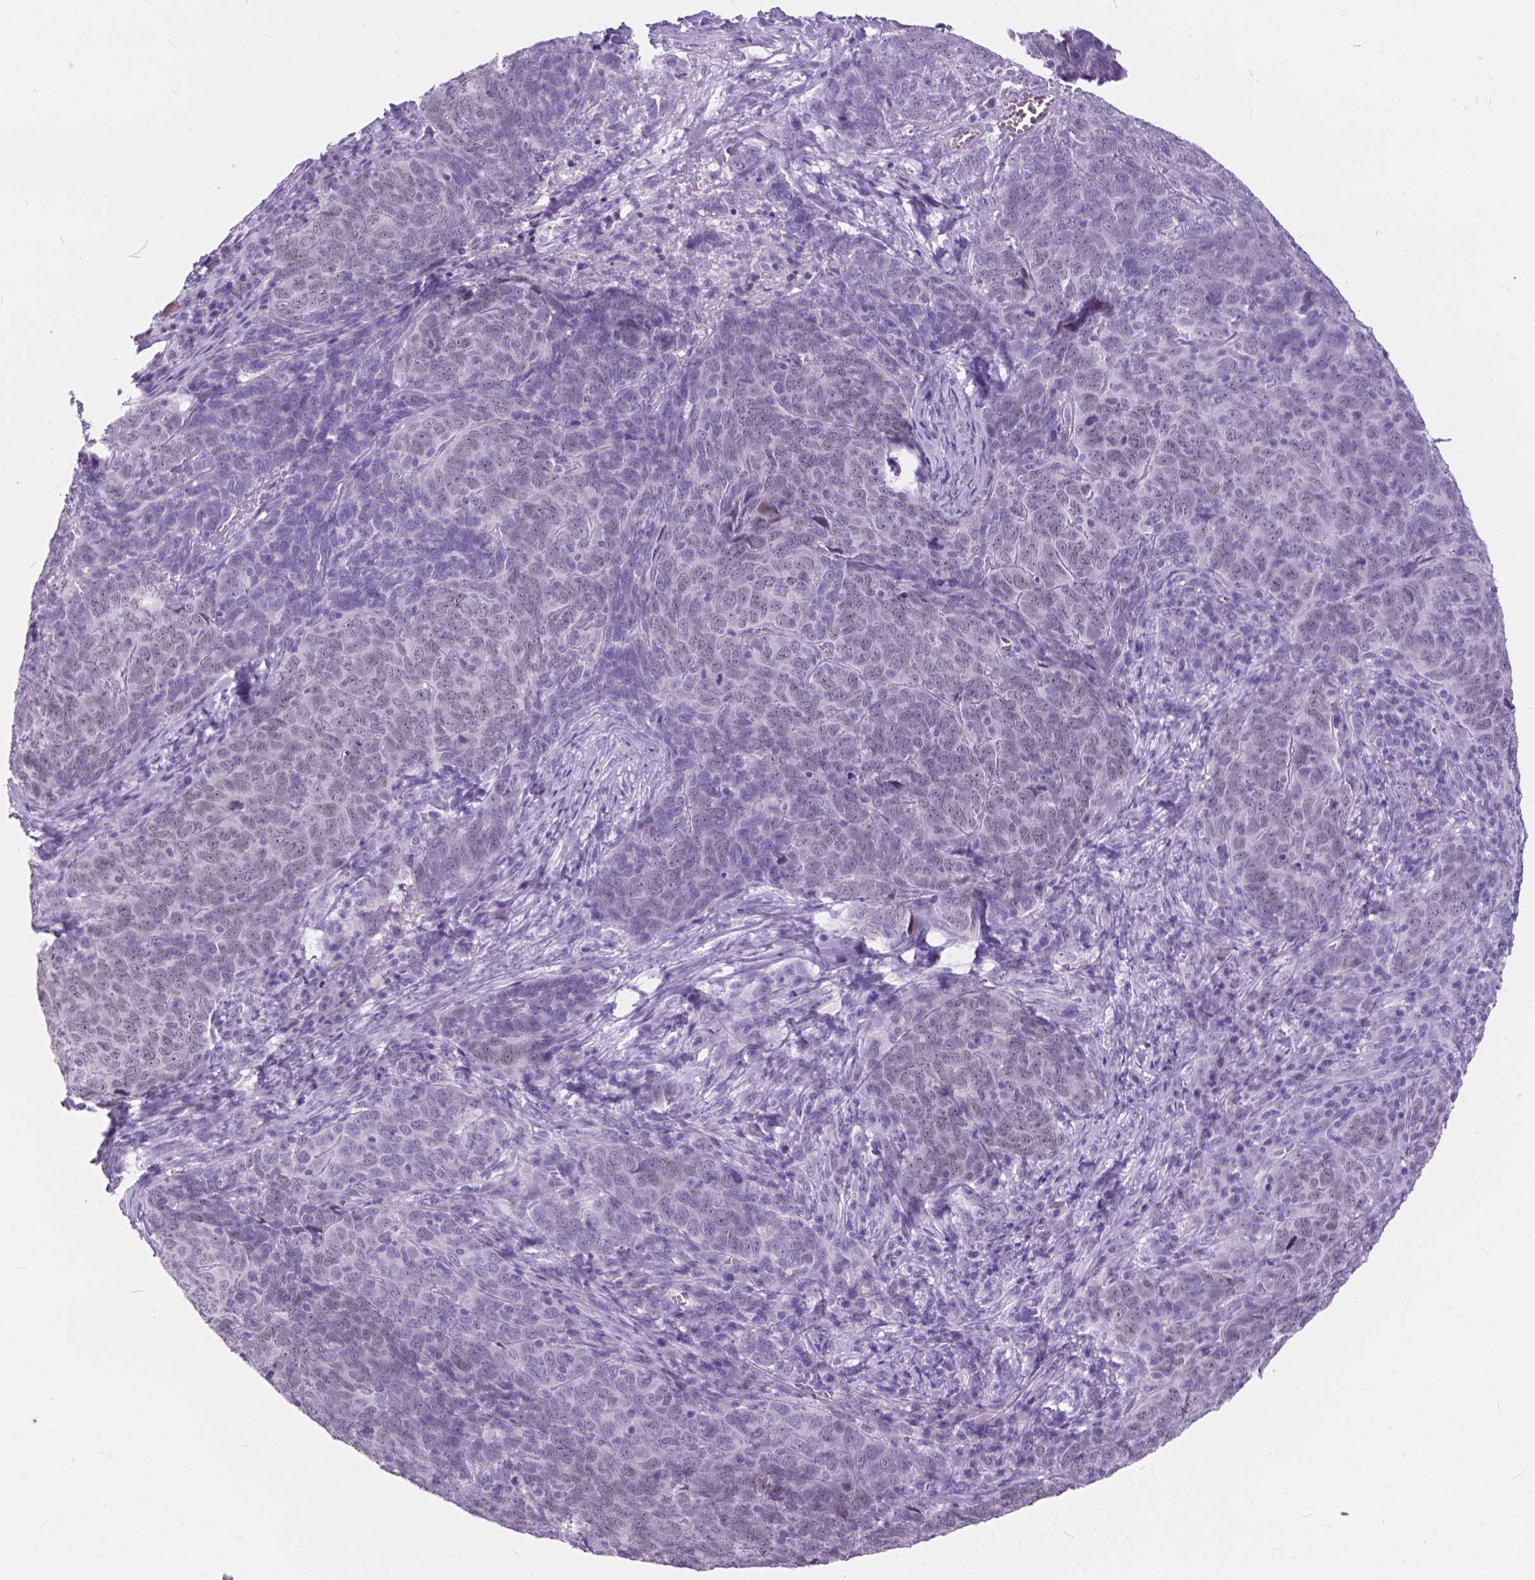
{"staining": {"intensity": "negative", "quantity": "none", "location": "none"}, "tissue": "skin cancer", "cell_type": "Tumor cells", "image_type": "cancer", "snomed": [{"axis": "morphology", "description": "Squamous cell carcinoma, NOS"}, {"axis": "topography", "description": "Skin"}, {"axis": "topography", "description": "Anal"}], "caption": "Skin cancer was stained to show a protein in brown. There is no significant staining in tumor cells.", "gene": "BSND", "patient": {"sex": "female", "age": 51}}